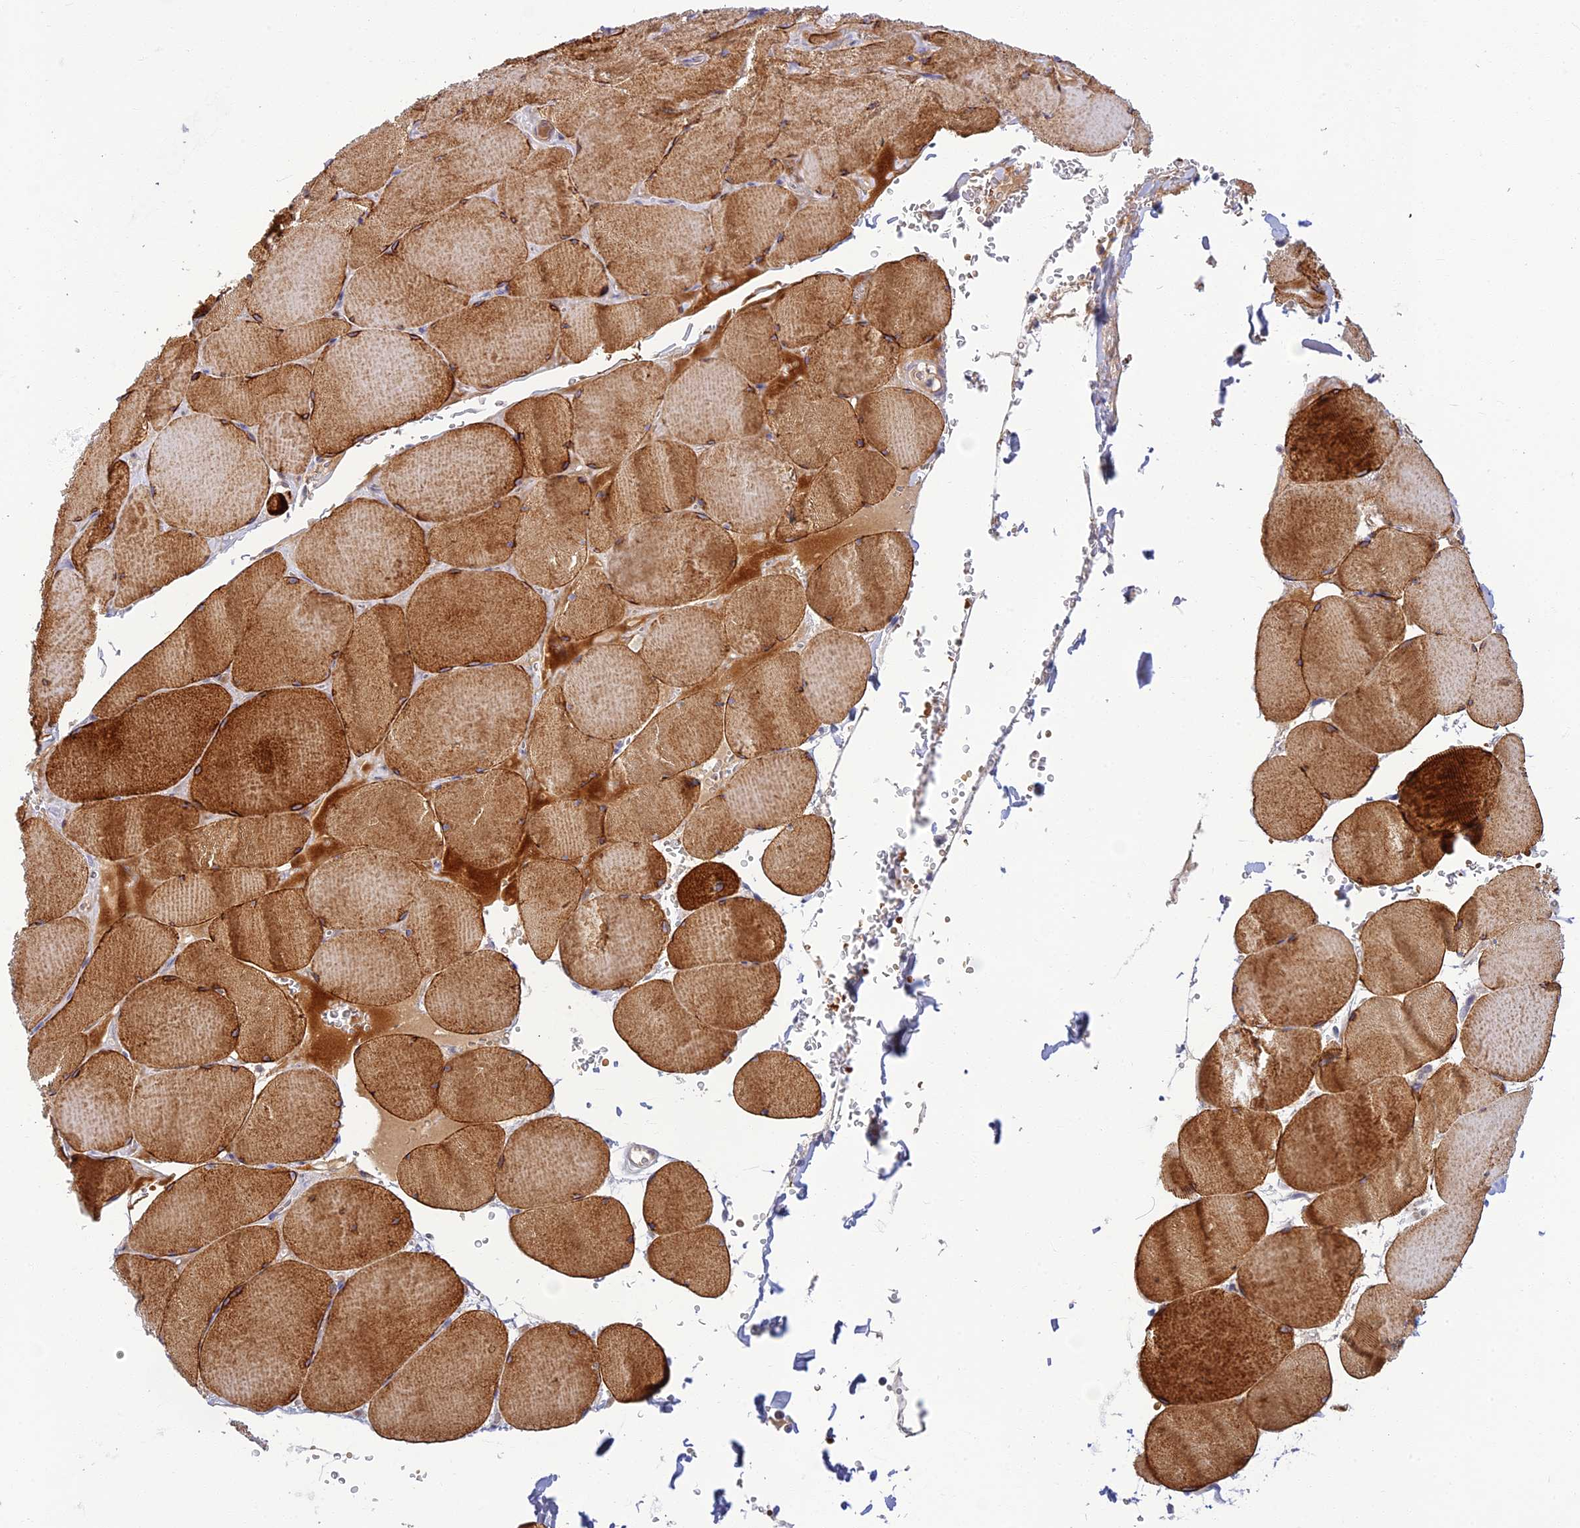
{"staining": {"intensity": "moderate", "quantity": ">75%", "location": "cytoplasmic/membranous"}, "tissue": "skeletal muscle", "cell_type": "Myocytes", "image_type": "normal", "snomed": [{"axis": "morphology", "description": "Normal tissue, NOS"}, {"axis": "topography", "description": "Skeletal muscle"}, {"axis": "topography", "description": "Head-Neck"}], "caption": "A medium amount of moderate cytoplasmic/membranous positivity is seen in approximately >75% of myocytes in unremarkable skeletal muscle. The staining was performed using DAB (3,3'-diaminobenzidine) to visualize the protein expression in brown, while the nuclei were stained in blue with hematoxylin (Magnification: 20x).", "gene": "CLIP4", "patient": {"sex": "male", "age": 66}}